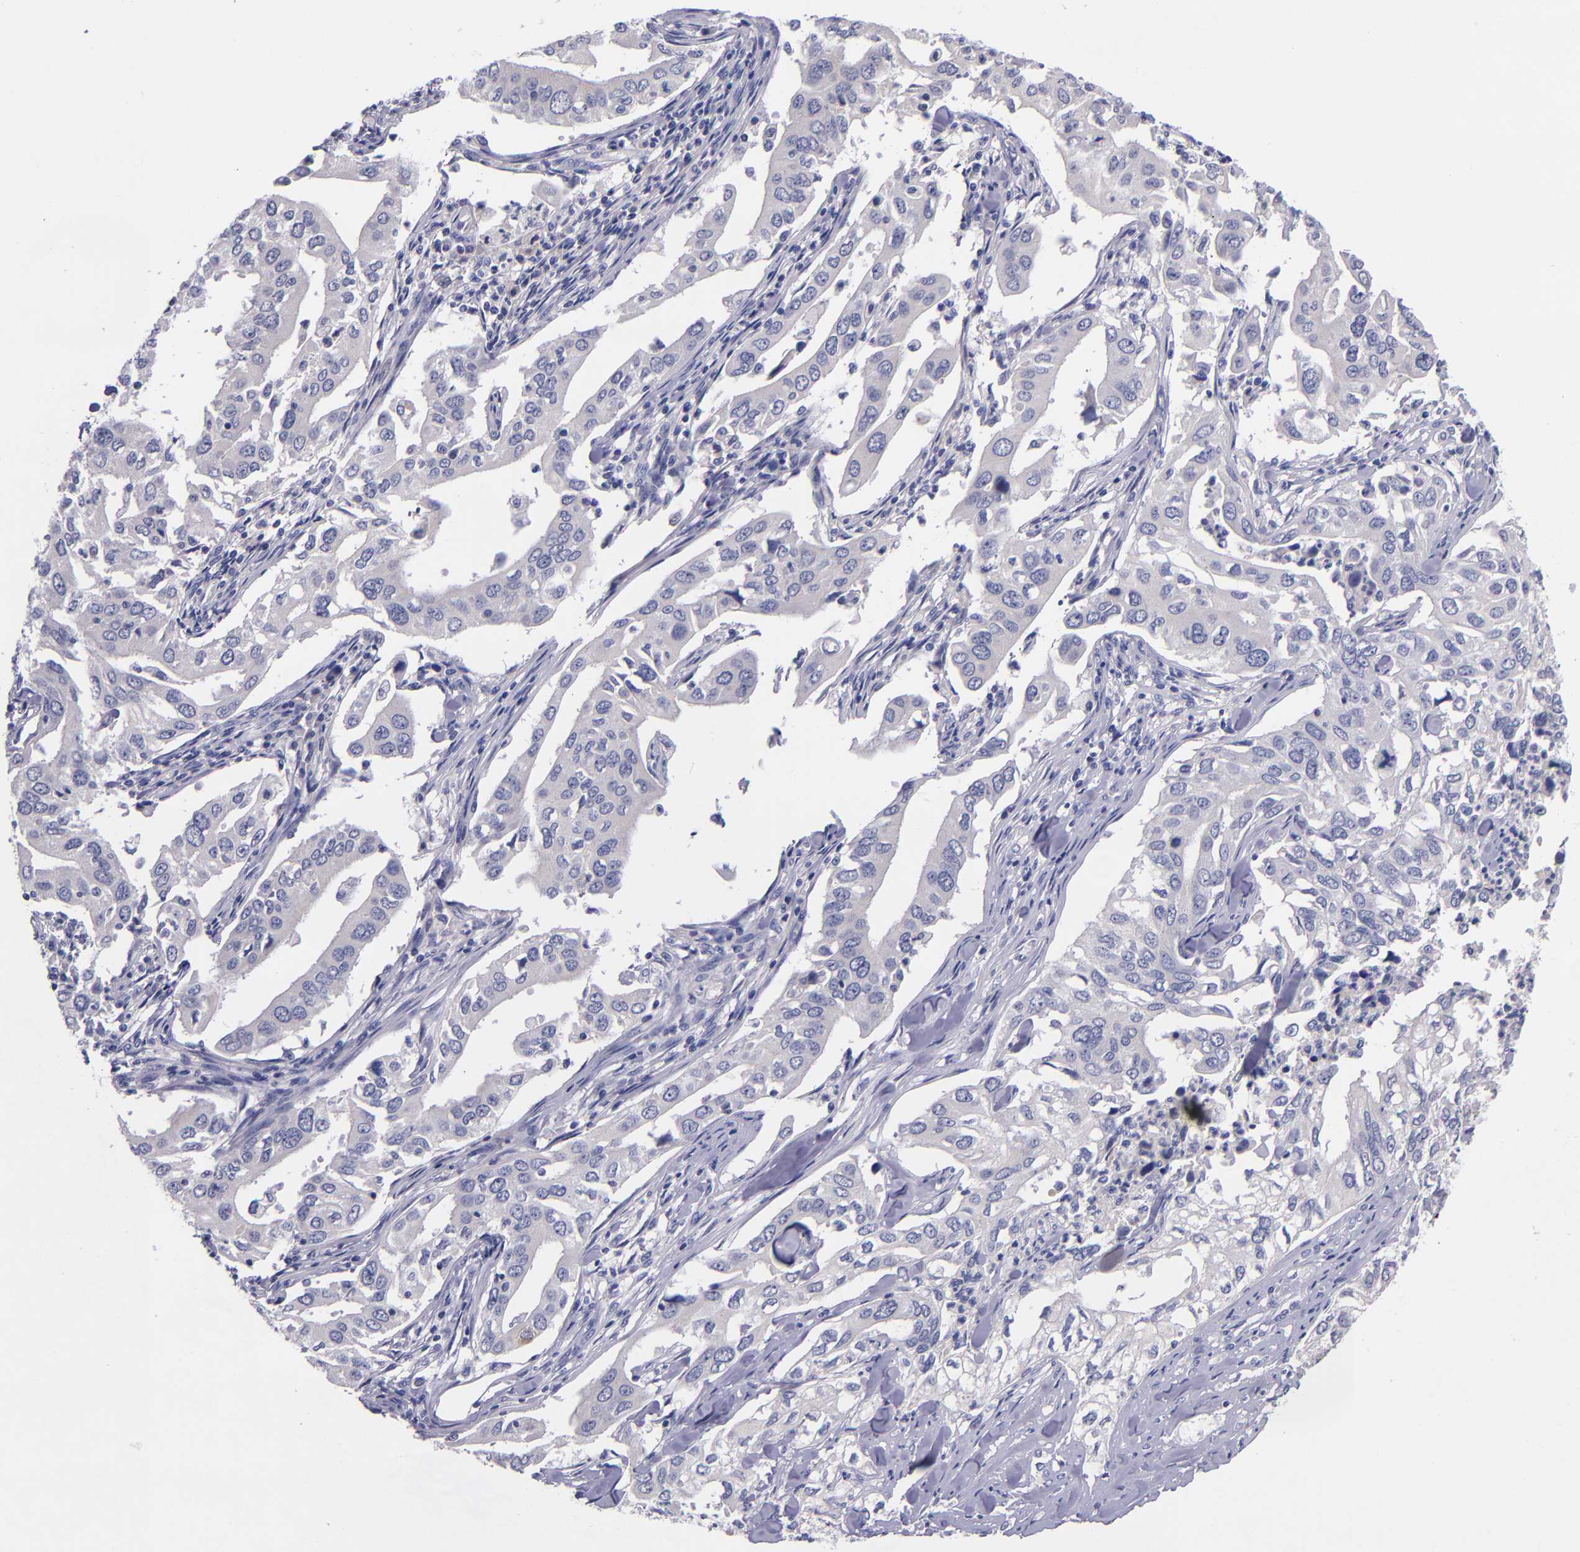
{"staining": {"intensity": "negative", "quantity": "none", "location": "none"}, "tissue": "lung cancer", "cell_type": "Tumor cells", "image_type": "cancer", "snomed": [{"axis": "morphology", "description": "Adenocarcinoma, NOS"}, {"axis": "topography", "description": "Lung"}], "caption": "IHC of human lung cancer shows no expression in tumor cells. Brightfield microscopy of immunohistochemistry (IHC) stained with DAB (3,3'-diaminobenzidine) (brown) and hematoxylin (blue), captured at high magnification.", "gene": "RBP4", "patient": {"sex": "male", "age": 48}}